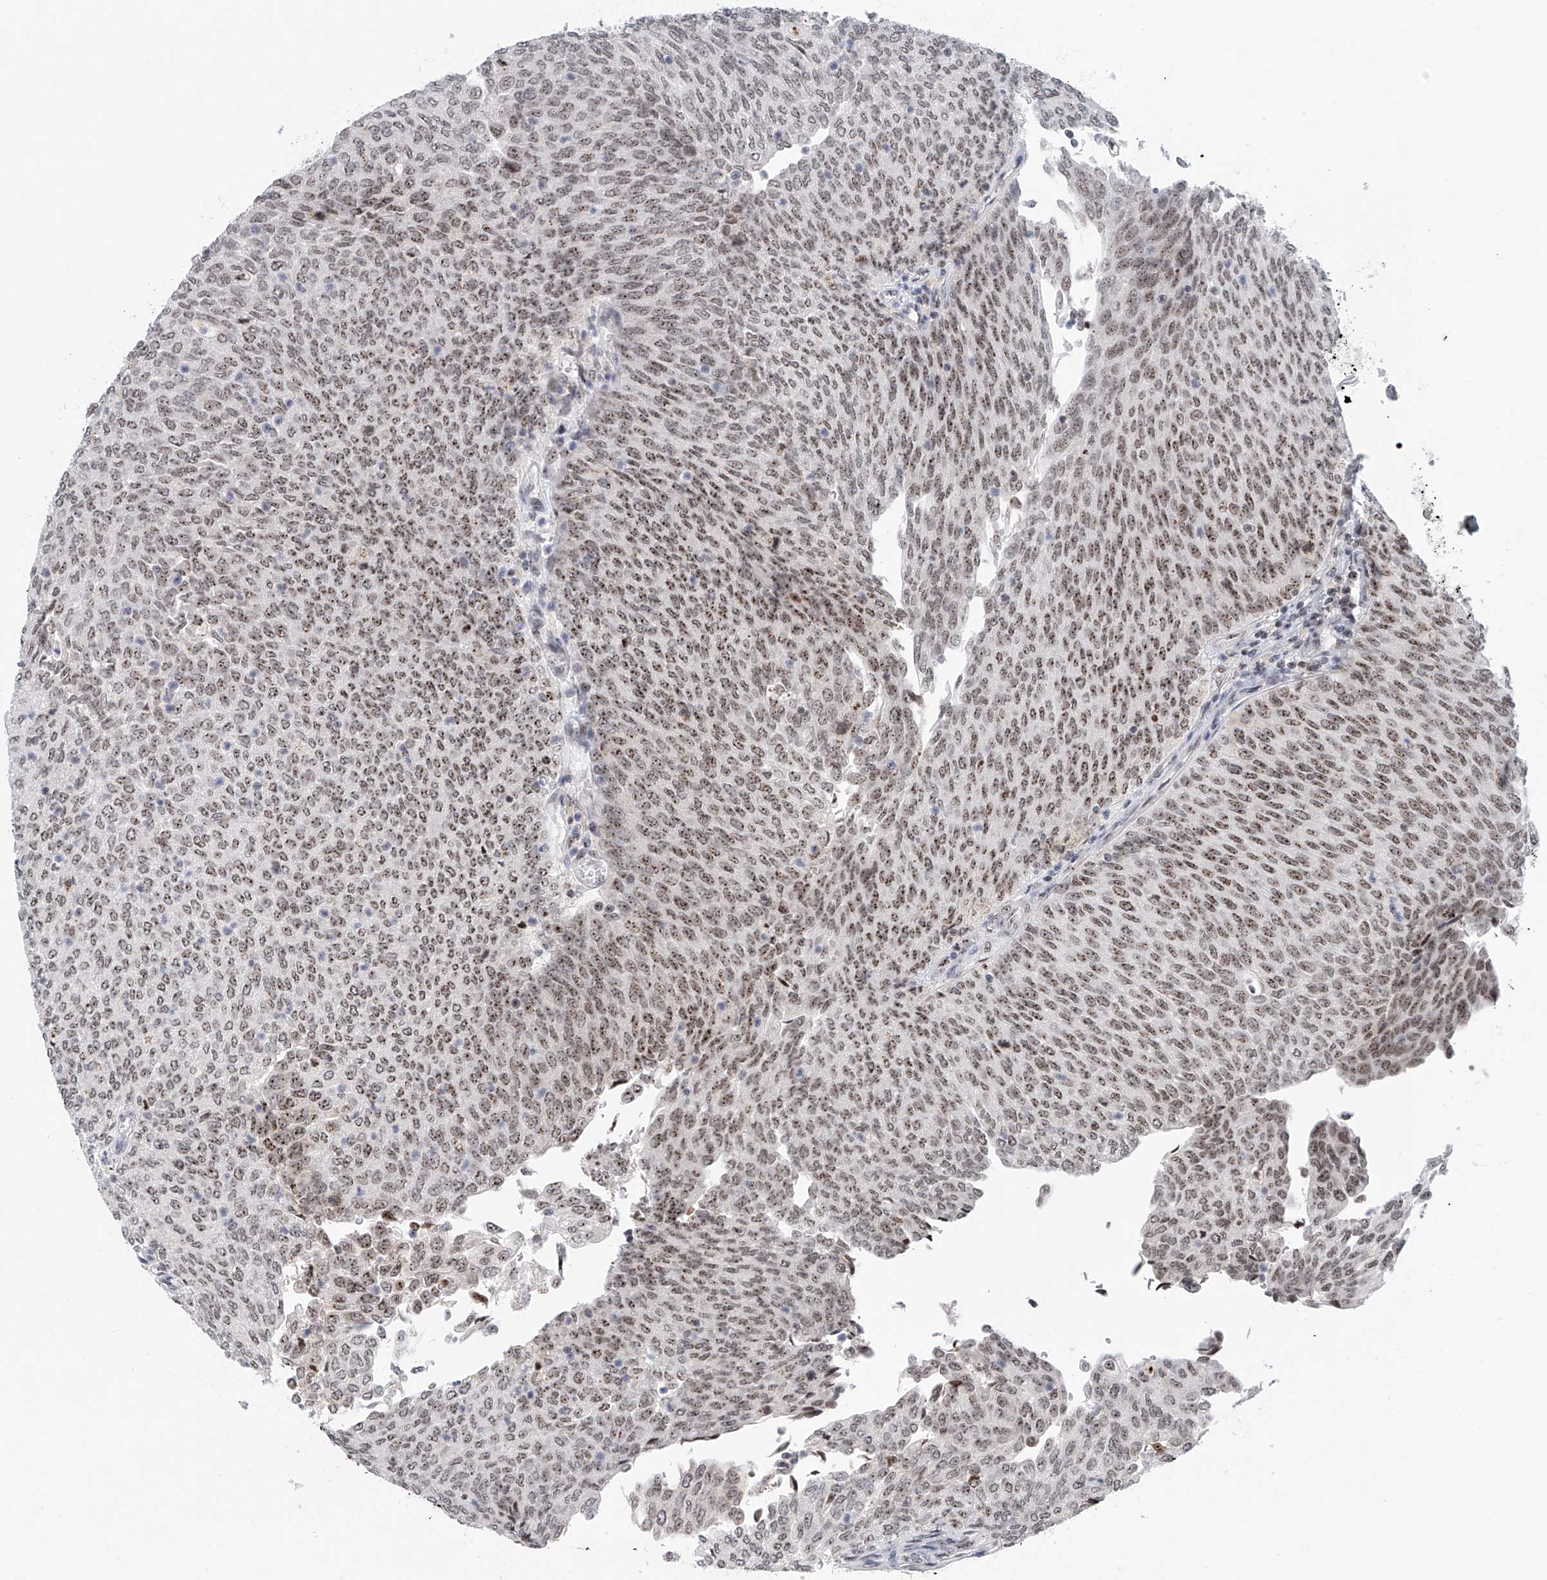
{"staining": {"intensity": "moderate", "quantity": ">75%", "location": "nuclear"}, "tissue": "urothelial cancer", "cell_type": "Tumor cells", "image_type": "cancer", "snomed": [{"axis": "morphology", "description": "Urothelial carcinoma, Low grade"}, {"axis": "topography", "description": "Urinary bladder"}], "caption": "Urothelial carcinoma (low-grade) tissue shows moderate nuclear expression in about >75% of tumor cells (DAB (3,3'-diaminobenzidine) = brown stain, brightfield microscopy at high magnification).", "gene": "PRUNE2", "patient": {"sex": "female", "age": 79}}